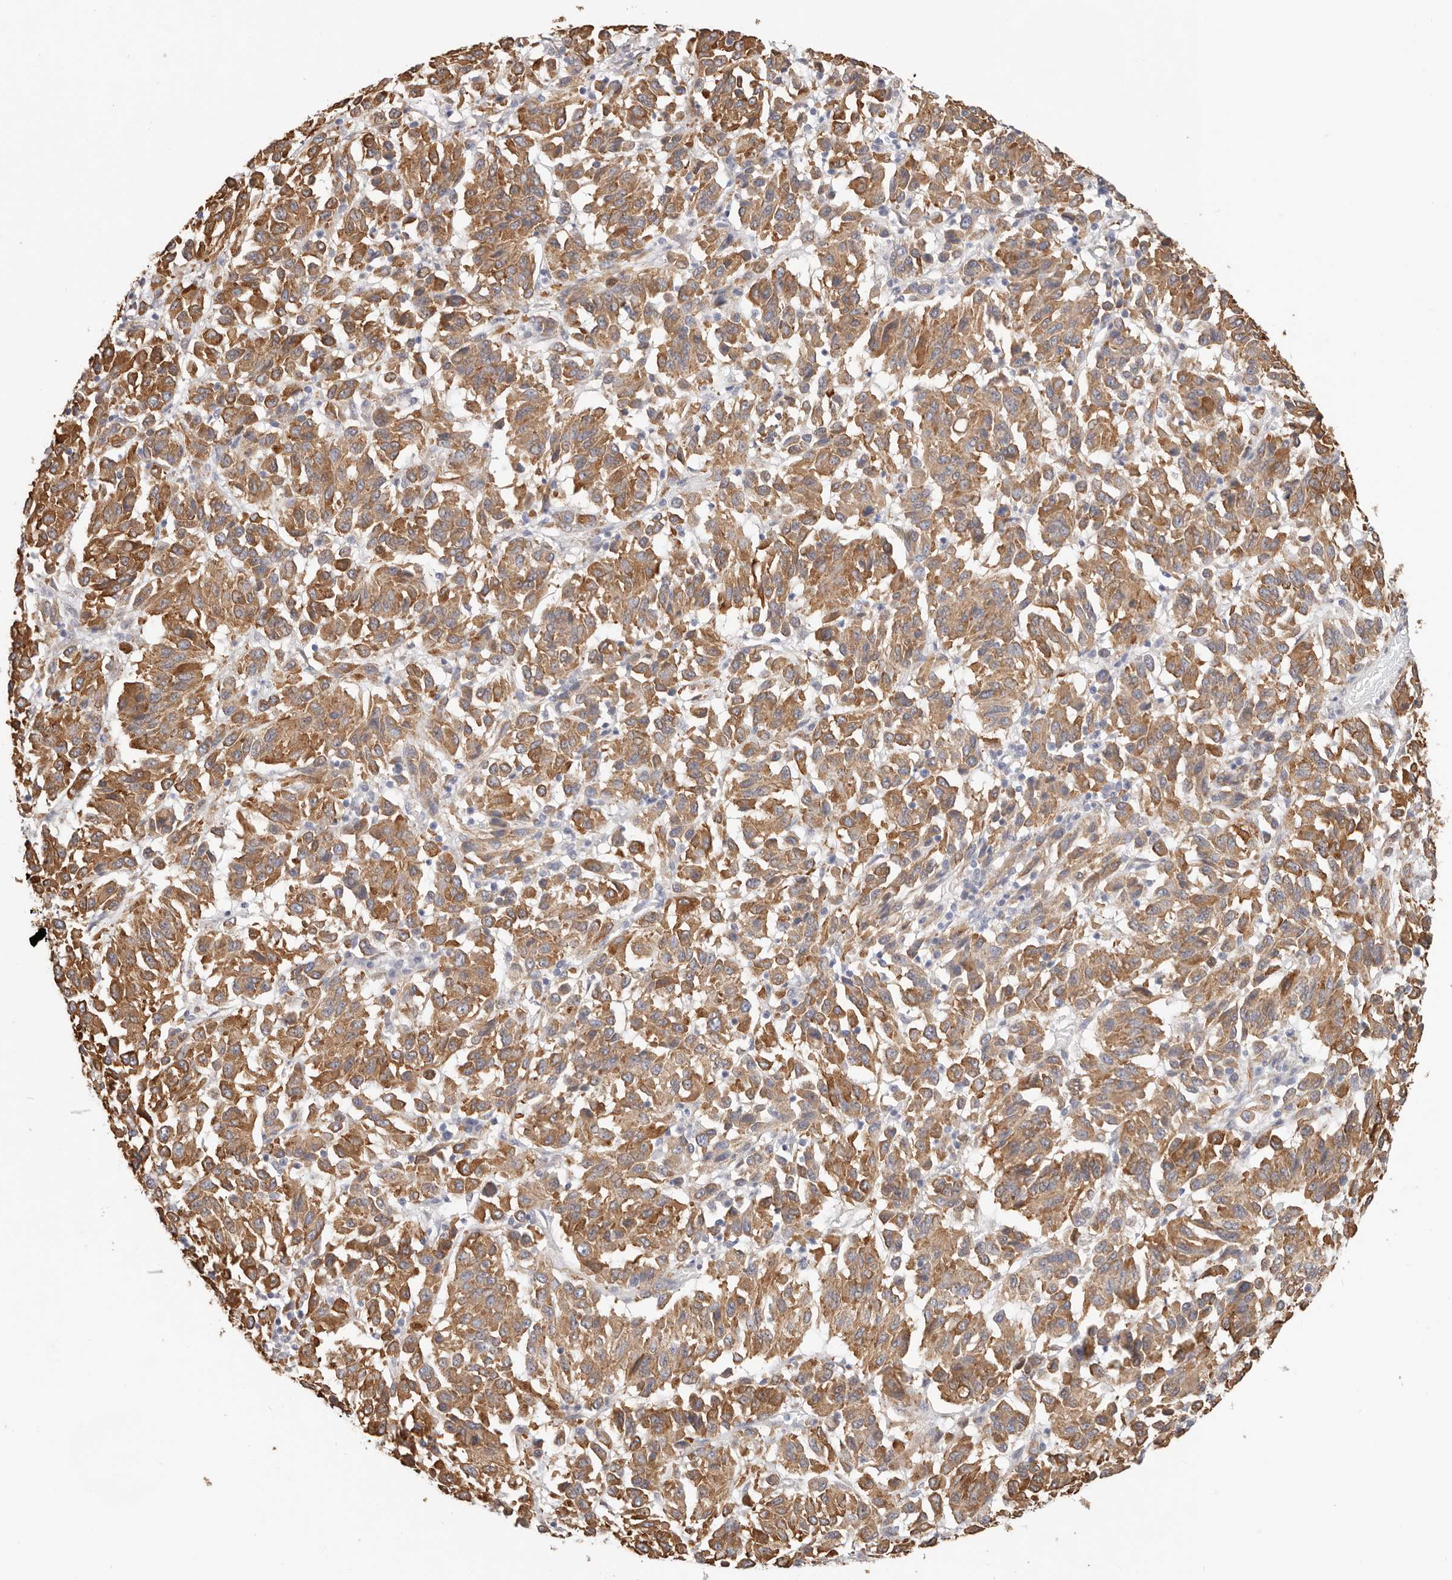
{"staining": {"intensity": "moderate", "quantity": "25%-75%", "location": "cytoplasmic/membranous"}, "tissue": "melanoma", "cell_type": "Tumor cells", "image_type": "cancer", "snomed": [{"axis": "morphology", "description": "Malignant melanoma, NOS"}, {"axis": "topography", "description": "Skin"}], "caption": "A medium amount of moderate cytoplasmic/membranous expression is identified in about 25%-75% of tumor cells in melanoma tissue.", "gene": "AFDN", "patient": {"sex": "female", "age": 82}}